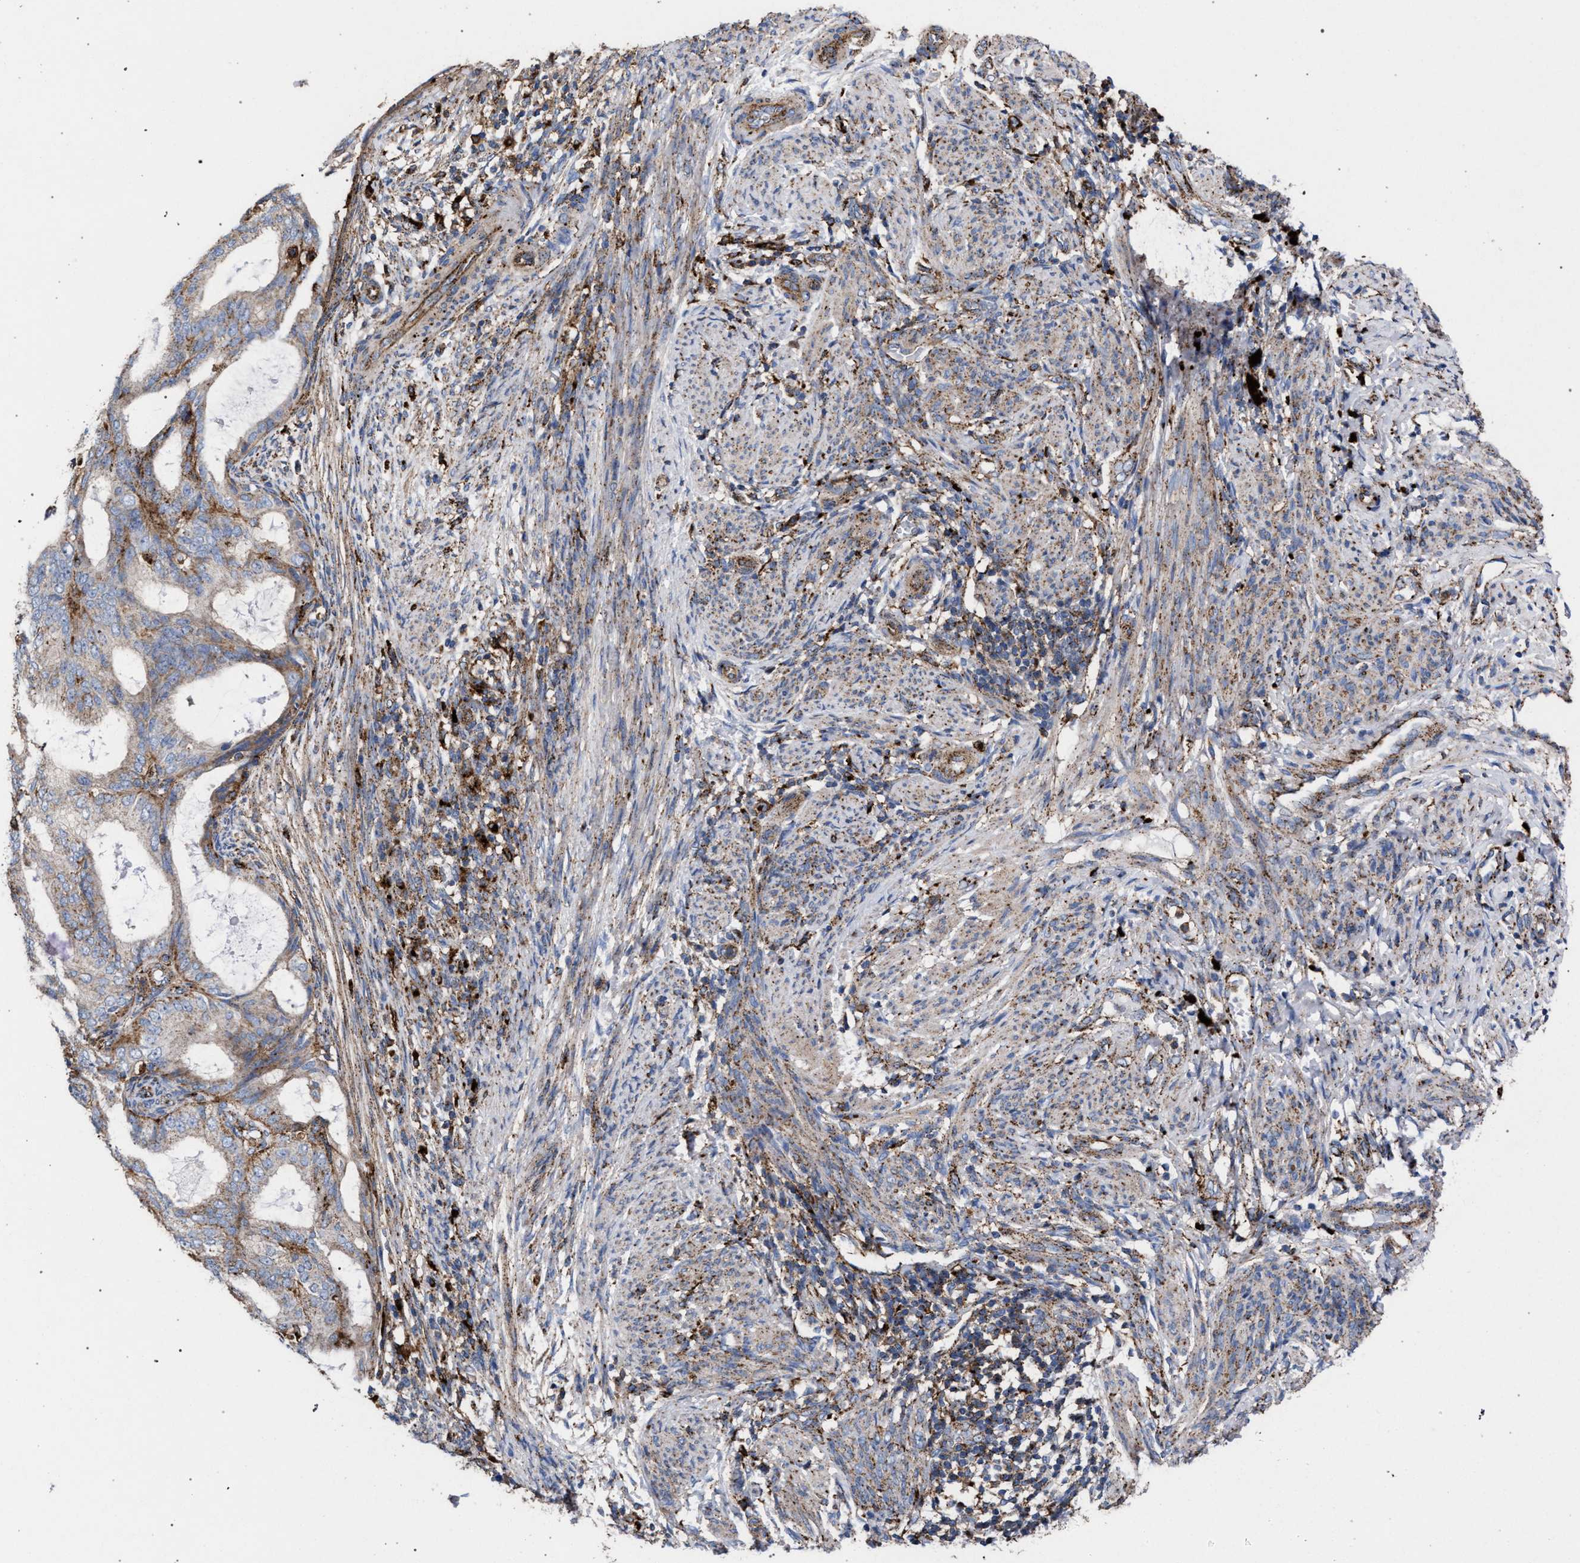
{"staining": {"intensity": "moderate", "quantity": ">75%", "location": "cytoplasmic/membranous"}, "tissue": "endometrial cancer", "cell_type": "Tumor cells", "image_type": "cancer", "snomed": [{"axis": "morphology", "description": "Adenocarcinoma, NOS"}, {"axis": "topography", "description": "Endometrium"}], "caption": "This micrograph shows immunohistochemistry (IHC) staining of human endometrial cancer, with medium moderate cytoplasmic/membranous staining in approximately >75% of tumor cells.", "gene": "PPT1", "patient": {"sex": "female", "age": 58}}